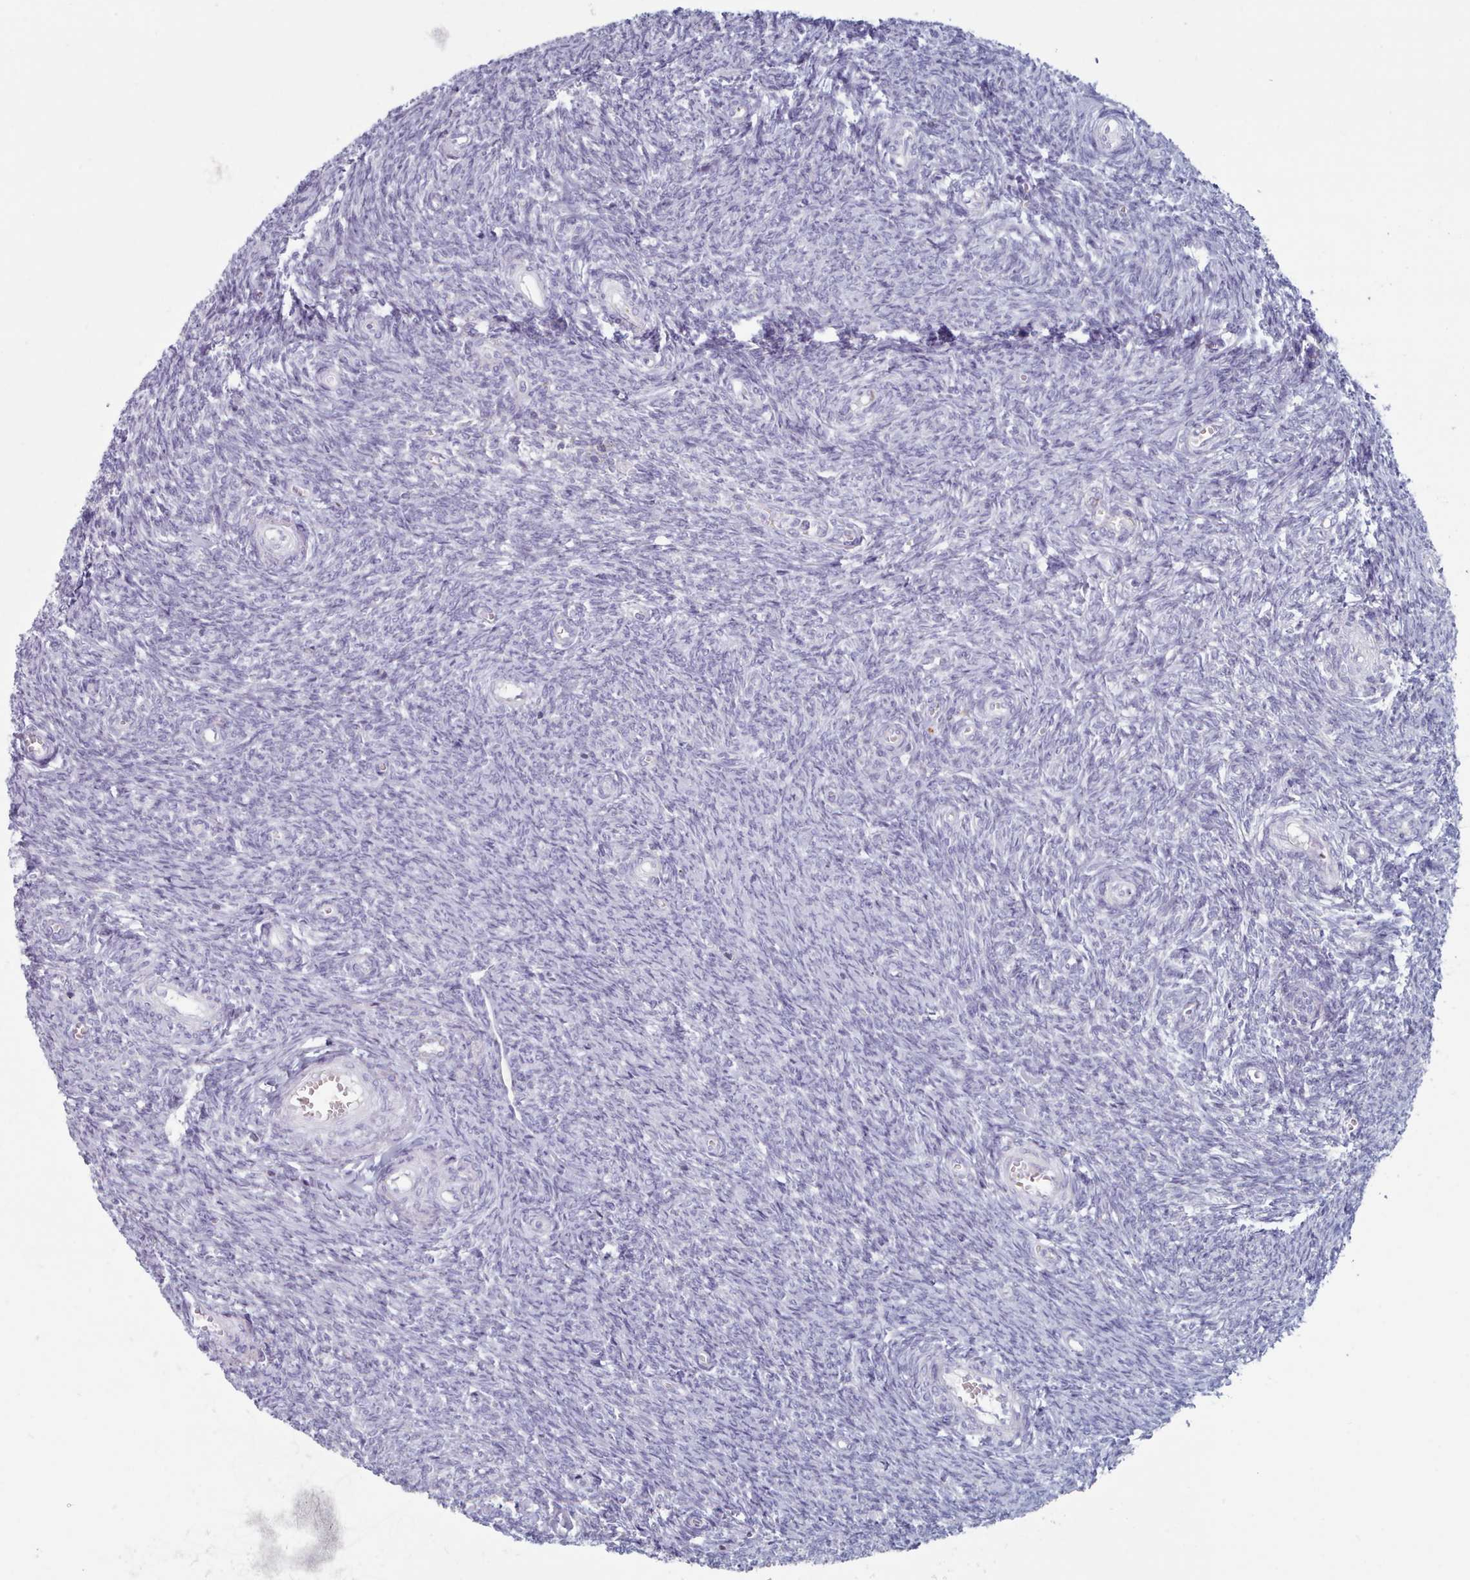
{"staining": {"intensity": "negative", "quantity": "none", "location": "none"}, "tissue": "ovary", "cell_type": "Ovarian stroma cells", "image_type": "normal", "snomed": [{"axis": "morphology", "description": "Normal tissue, NOS"}, {"axis": "topography", "description": "Ovary"}], "caption": "IHC of benign human ovary exhibits no expression in ovarian stroma cells.", "gene": "FAM170B", "patient": {"sex": "female", "age": 44}}